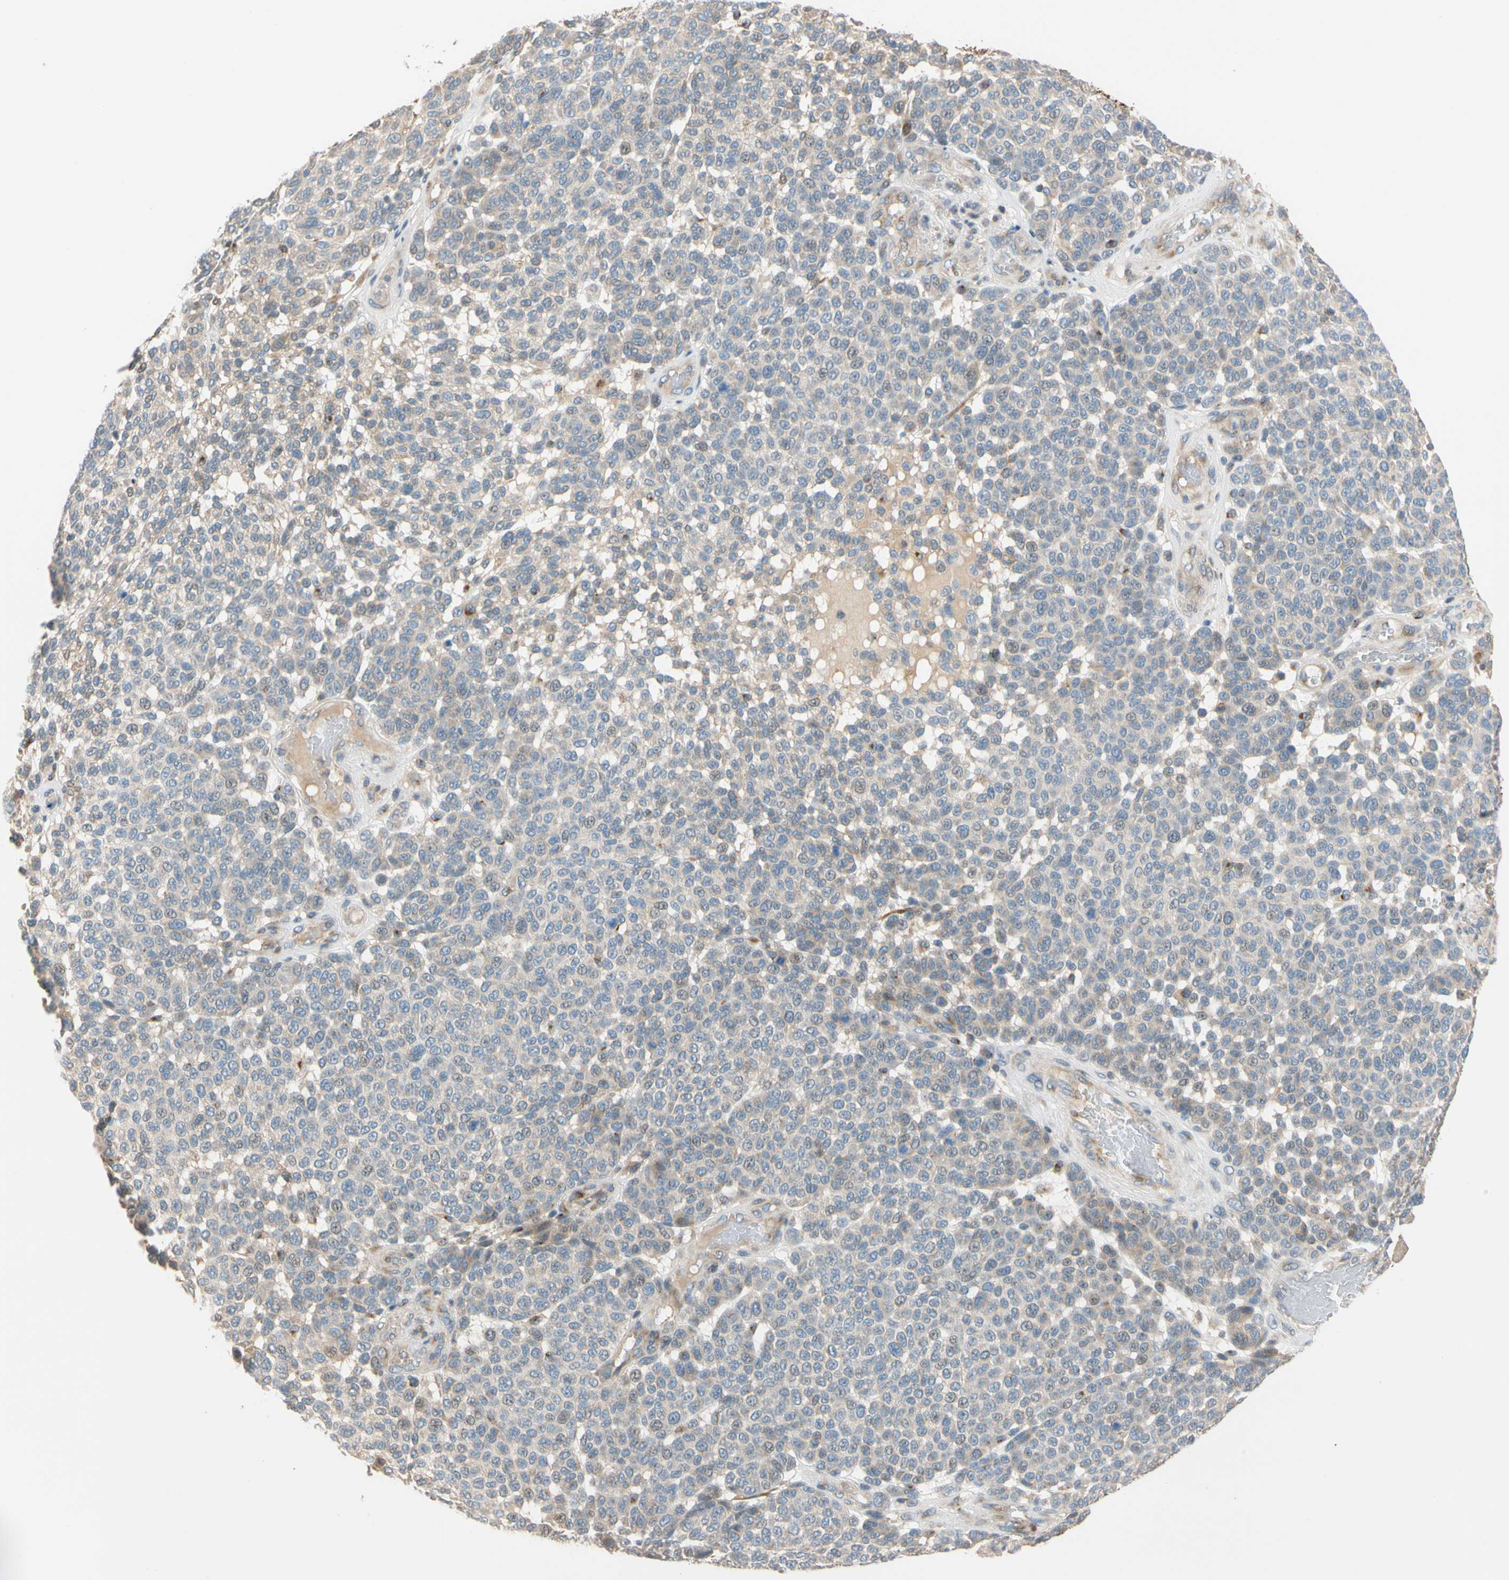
{"staining": {"intensity": "negative", "quantity": "none", "location": "none"}, "tissue": "melanoma", "cell_type": "Tumor cells", "image_type": "cancer", "snomed": [{"axis": "morphology", "description": "Malignant melanoma, NOS"}, {"axis": "topography", "description": "Skin"}], "caption": "Immunohistochemistry histopathology image of neoplastic tissue: melanoma stained with DAB (3,3'-diaminobenzidine) displays no significant protein expression in tumor cells. (DAB (3,3'-diaminobenzidine) immunohistochemistry, high magnification).", "gene": "GPSM2", "patient": {"sex": "male", "age": 59}}